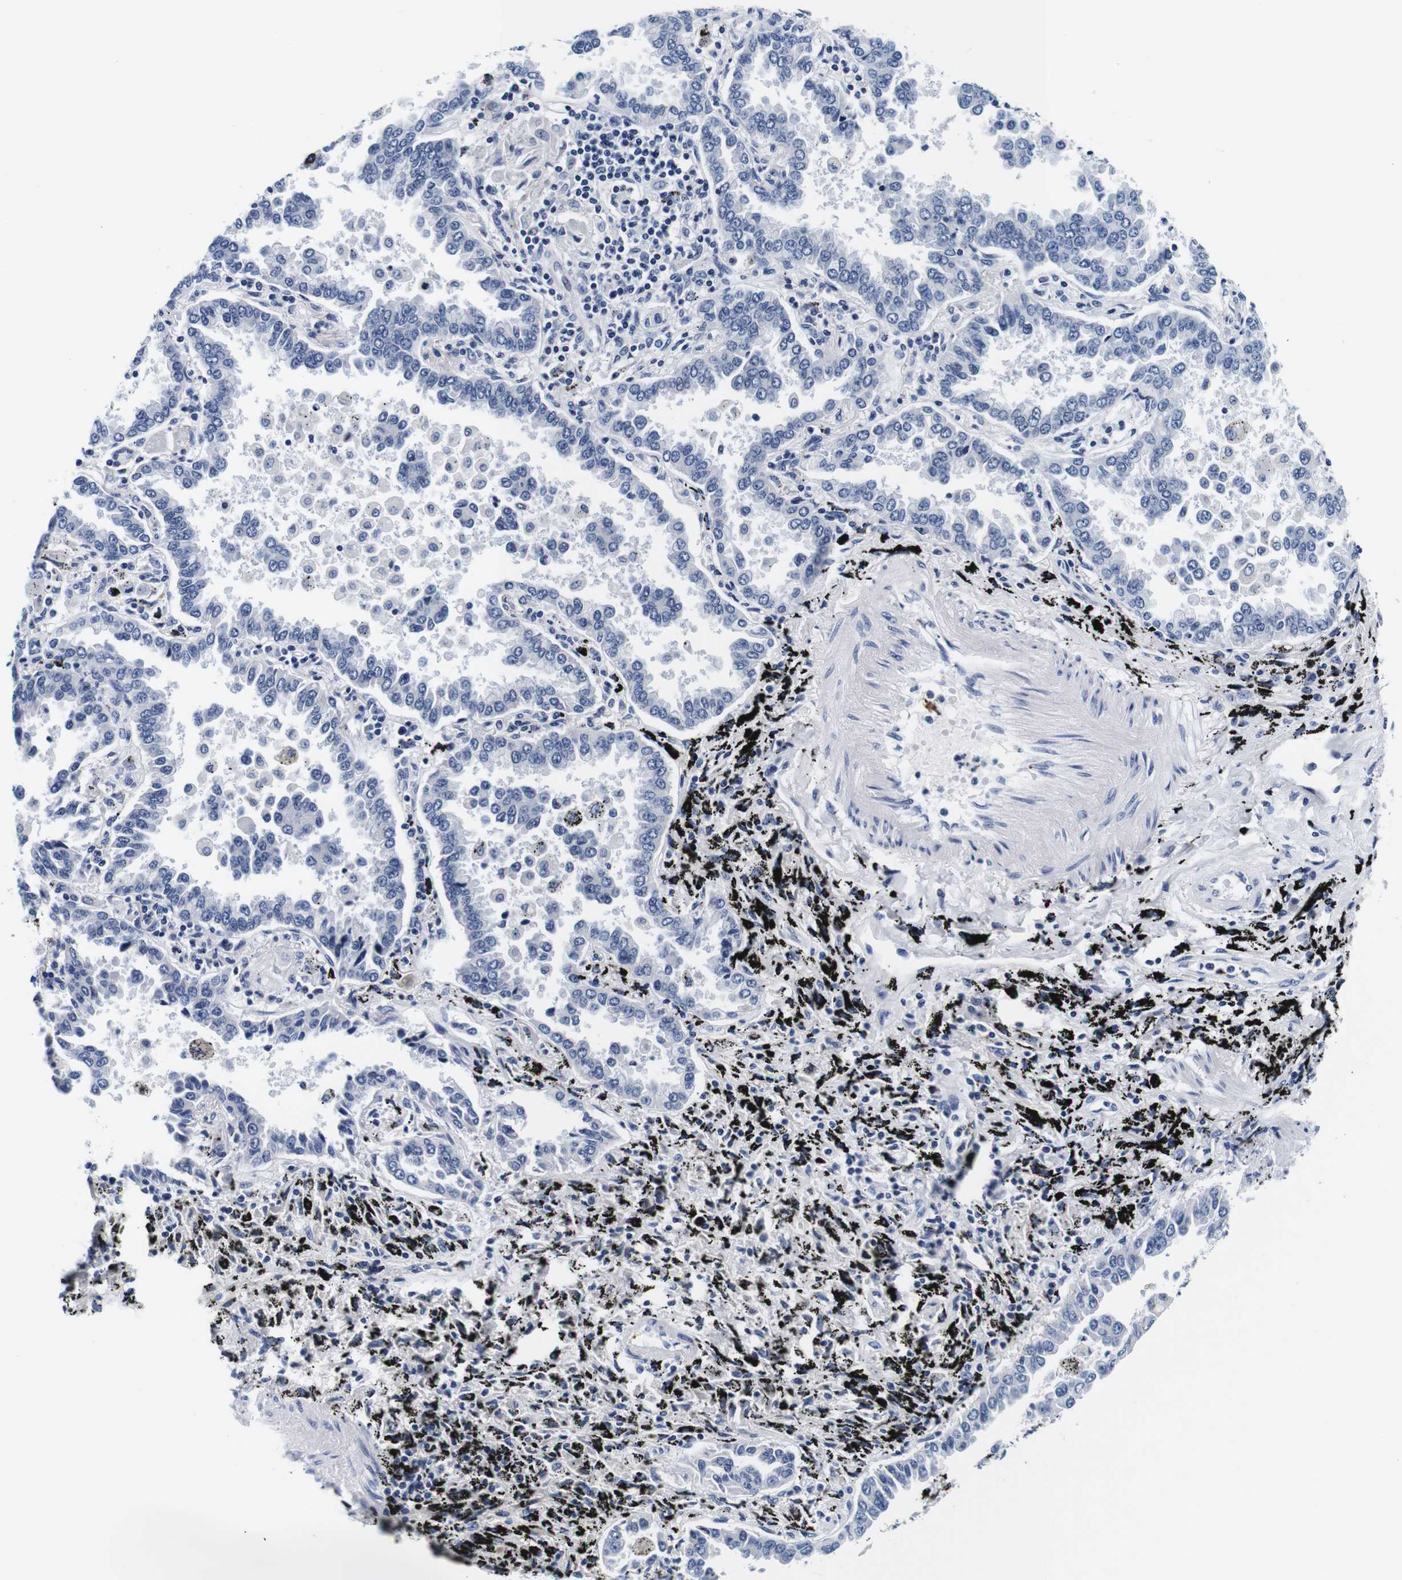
{"staining": {"intensity": "negative", "quantity": "none", "location": "none"}, "tissue": "lung cancer", "cell_type": "Tumor cells", "image_type": "cancer", "snomed": [{"axis": "morphology", "description": "Normal tissue, NOS"}, {"axis": "morphology", "description": "Adenocarcinoma, NOS"}, {"axis": "topography", "description": "Lung"}], "caption": "Micrograph shows no protein staining in tumor cells of lung cancer (adenocarcinoma) tissue. Nuclei are stained in blue.", "gene": "GP1BA", "patient": {"sex": "male", "age": 59}}